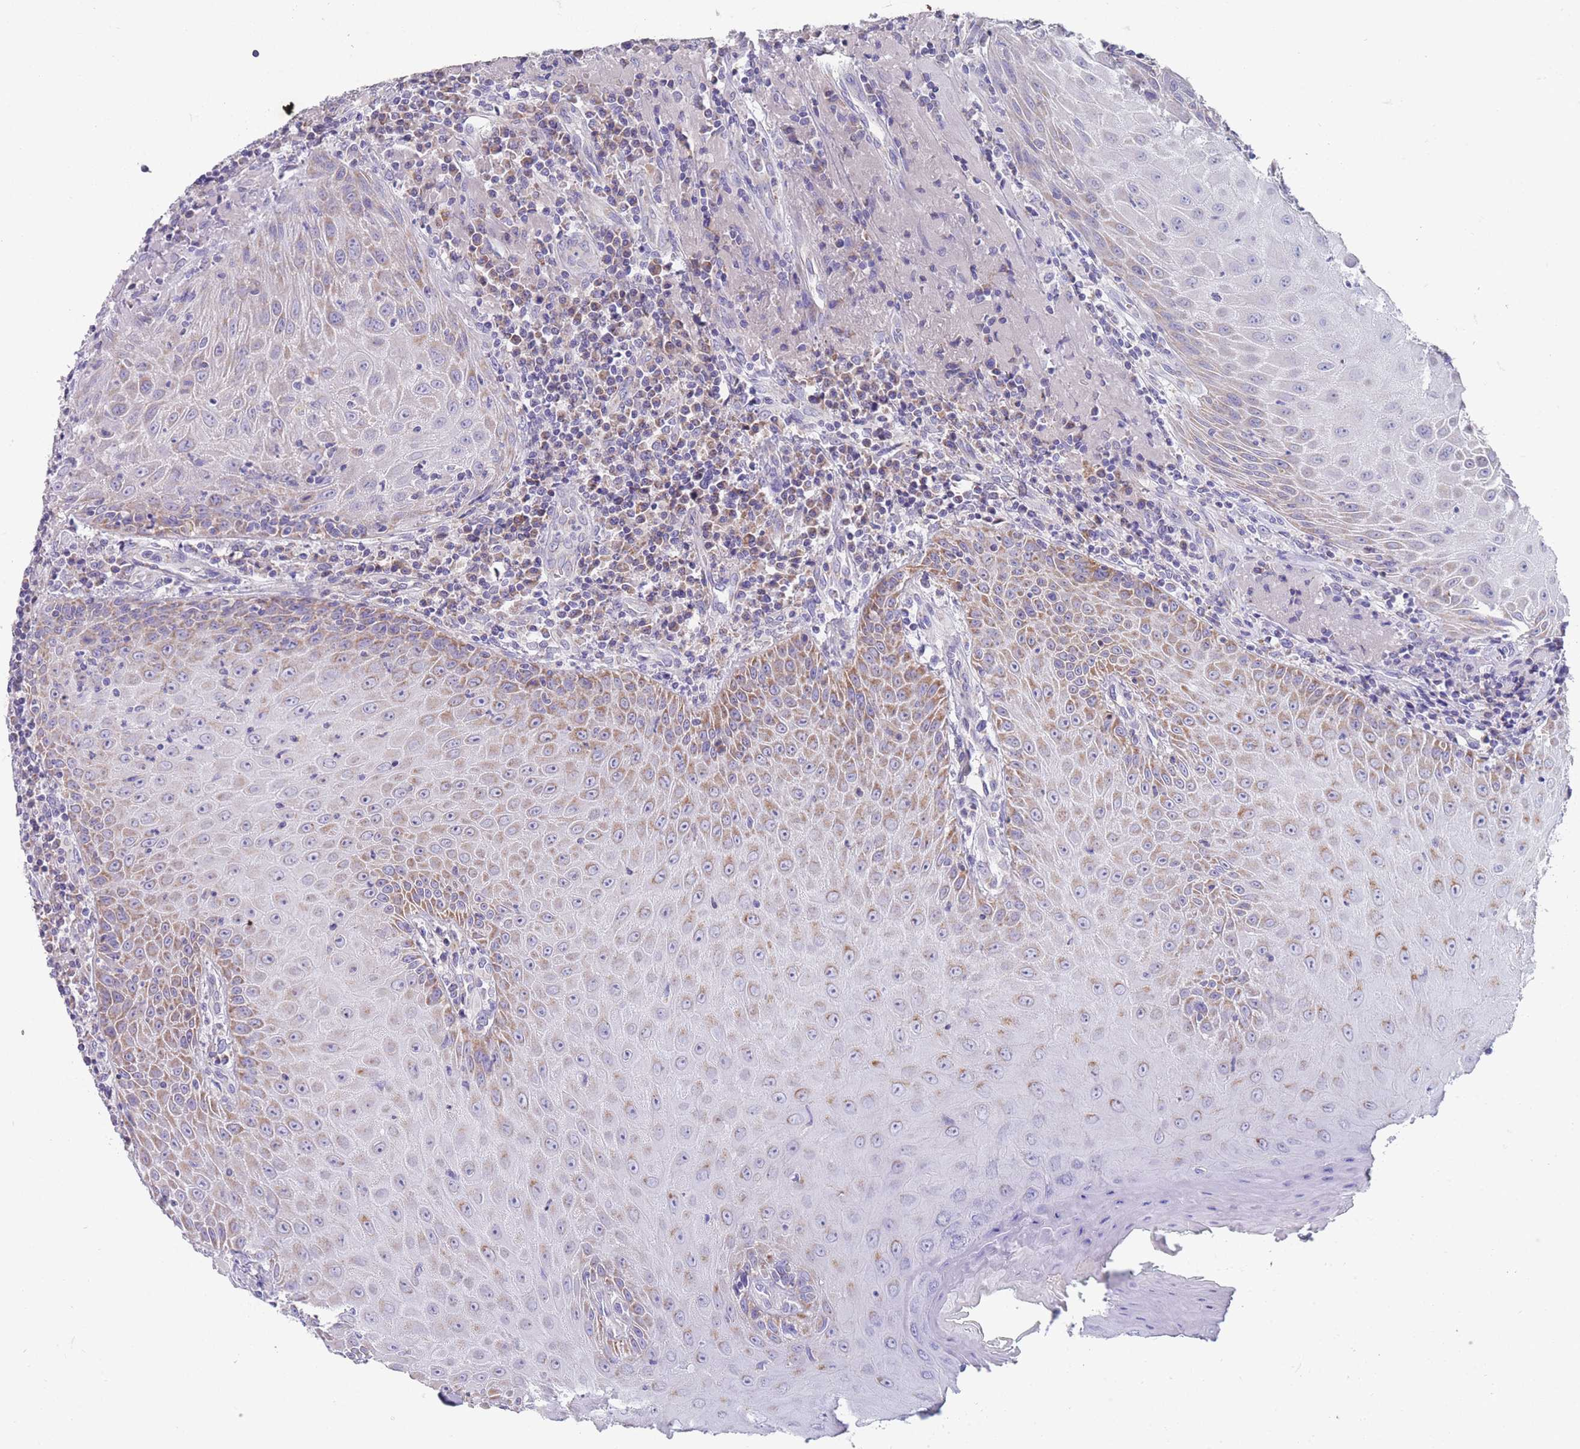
{"staining": {"intensity": "moderate", "quantity": "25%-75%", "location": "cytoplasmic/membranous"}, "tissue": "head and neck cancer", "cell_type": "Tumor cells", "image_type": "cancer", "snomed": [{"axis": "morphology", "description": "Normal tissue, NOS"}, {"axis": "morphology", "description": "Squamous cell carcinoma, NOS"}, {"axis": "topography", "description": "Oral tissue"}, {"axis": "topography", "description": "Head-Neck"}], "caption": "Brown immunohistochemical staining in head and neck squamous cell carcinoma displays moderate cytoplasmic/membranous staining in about 25%-75% of tumor cells. The staining was performed using DAB to visualize the protein expression in brown, while the nuclei were stained in blue with hematoxylin (Magnification: 20x).", "gene": "MRPS14", "patient": {"sex": "female", "age": 70}}